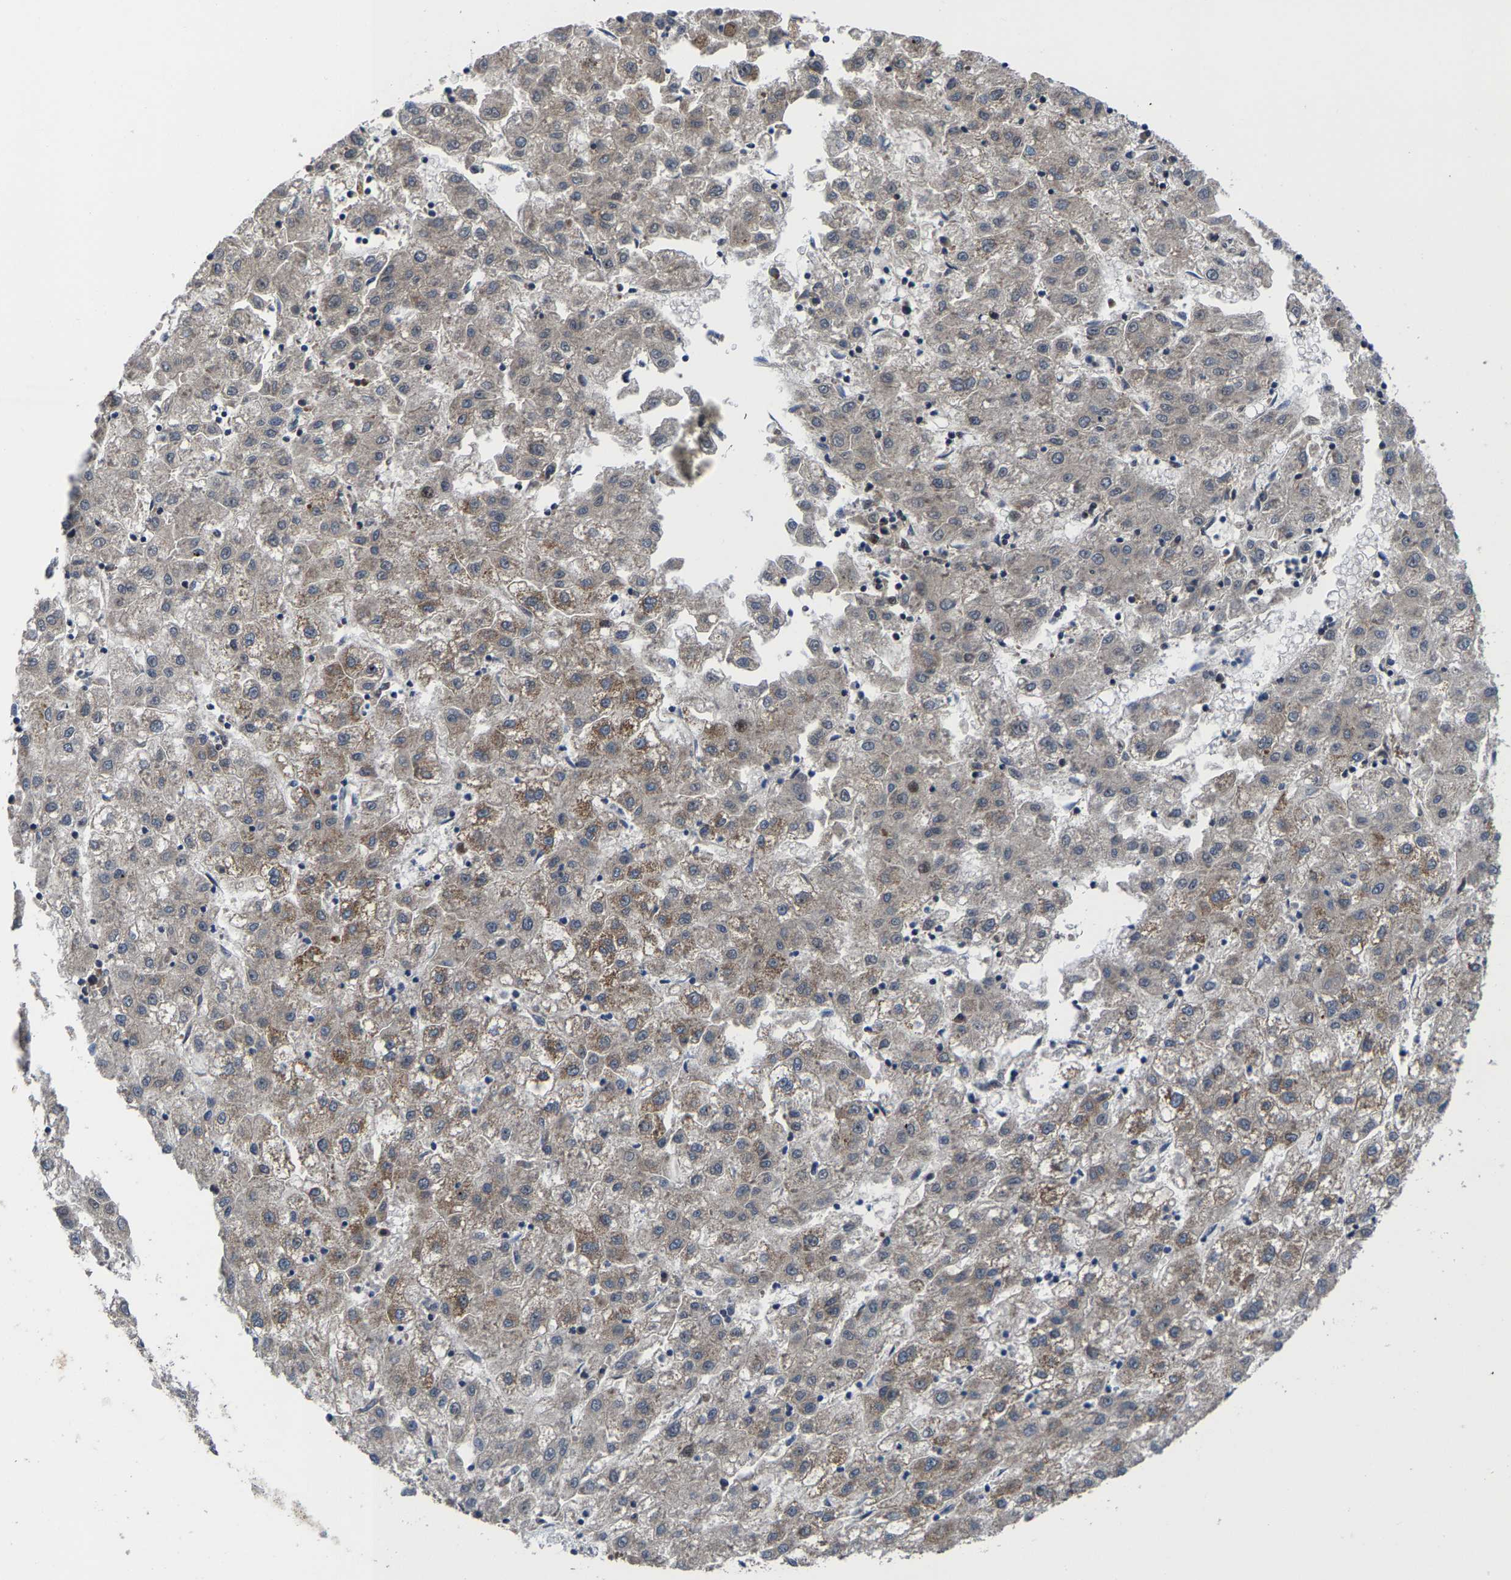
{"staining": {"intensity": "moderate", "quantity": "<25%", "location": "cytoplasmic/membranous"}, "tissue": "liver cancer", "cell_type": "Tumor cells", "image_type": "cancer", "snomed": [{"axis": "morphology", "description": "Carcinoma, Hepatocellular, NOS"}, {"axis": "topography", "description": "Liver"}], "caption": "DAB (3,3'-diaminobenzidine) immunohistochemical staining of human hepatocellular carcinoma (liver) reveals moderate cytoplasmic/membranous protein positivity in approximately <25% of tumor cells.", "gene": "HAUS6", "patient": {"sex": "male", "age": 72}}